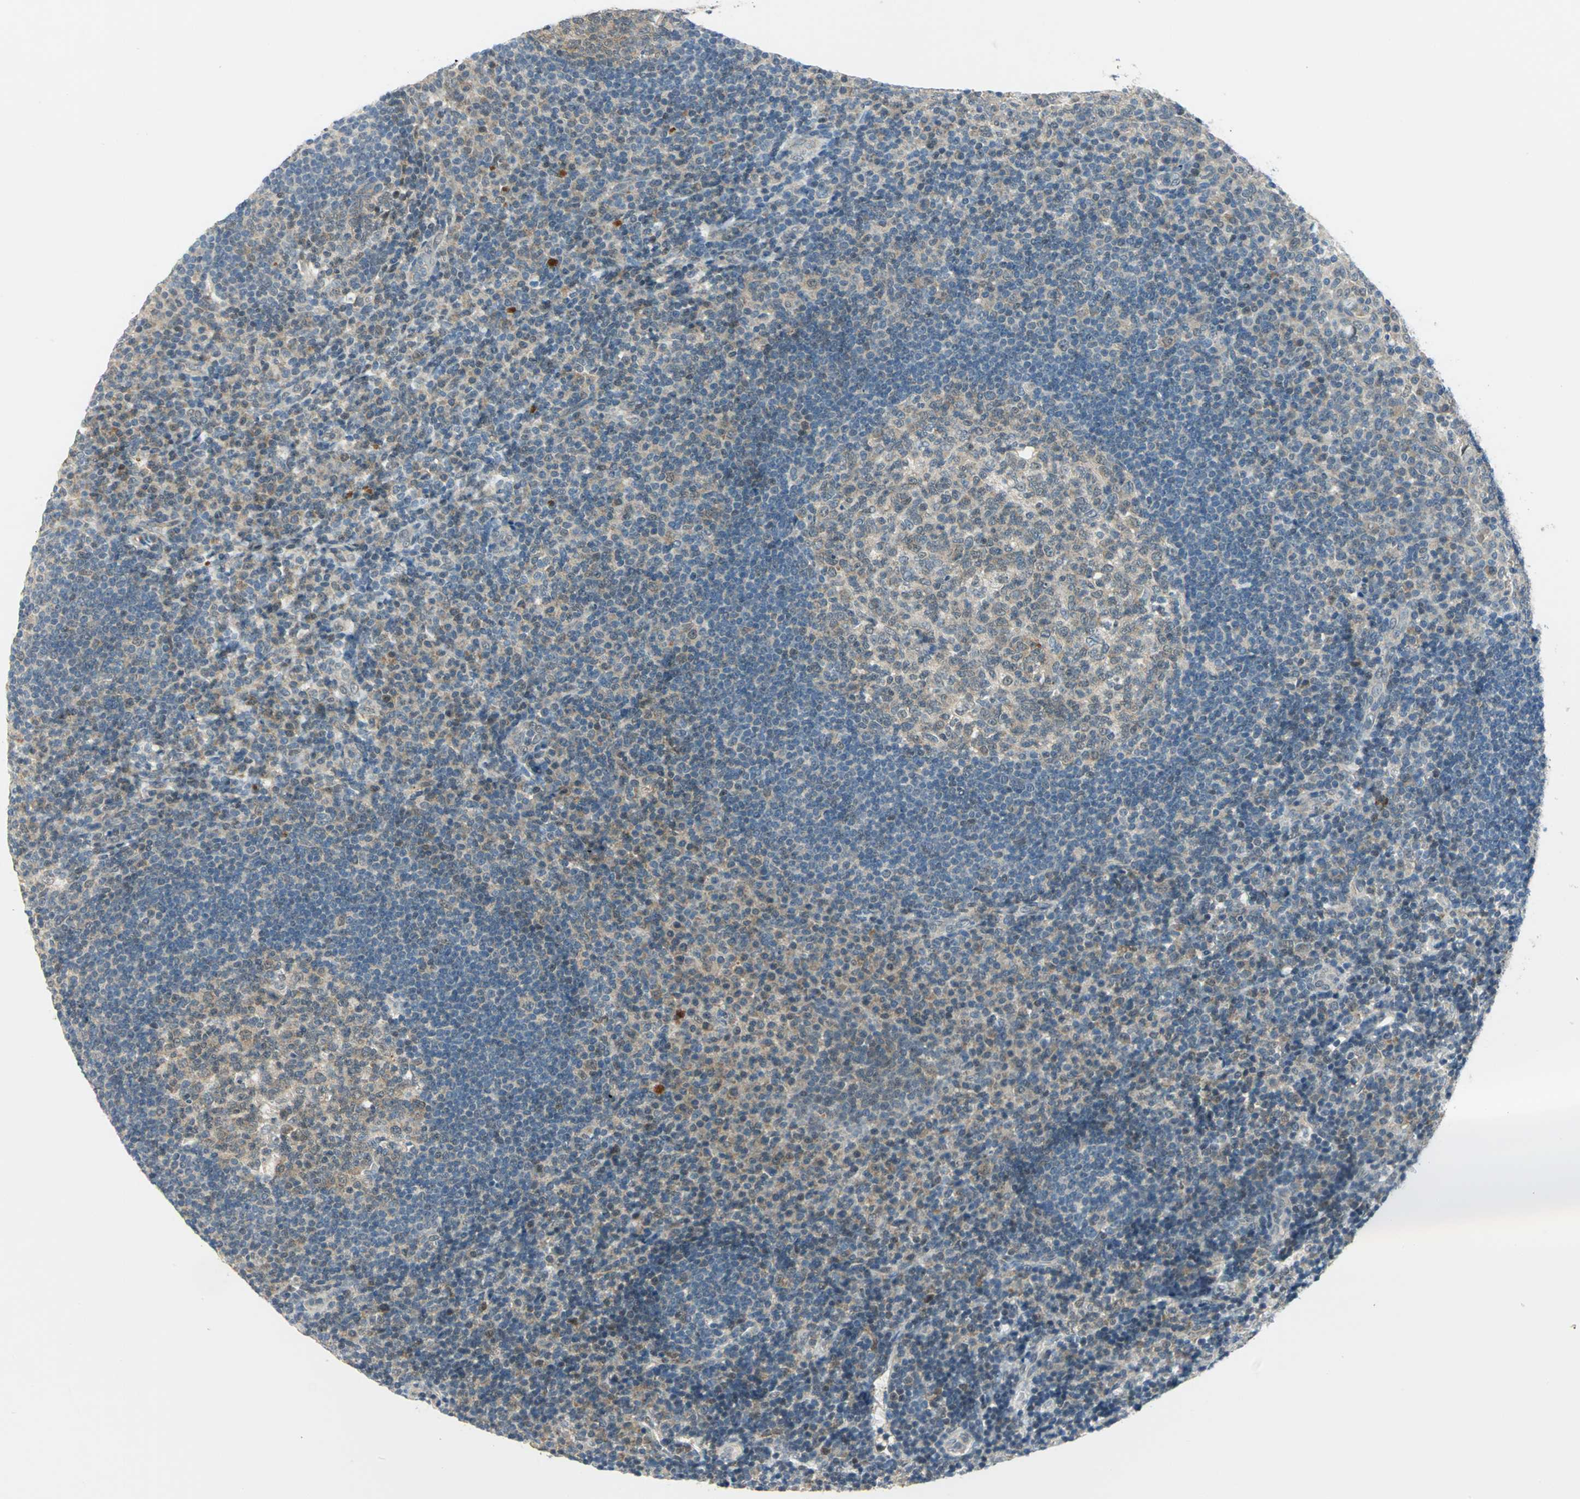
{"staining": {"intensity": "weak", "quantity": ">75%", "location": "cytoplasmic/membranous"}, "tissue": "tonsil", "cell_type": "Germinal center cells", "image_type": "normal", "snomed": [{"axis": "morphology", "description": "Normal tissue, NOS"}, {"axis": "topography", "description": "Tonsil"}], "caption": "IHC photomicrograph of normal tonsil: tonsil stained using immunohistochemistry demonstrates low levels of weak protein expression localized specifically in the cytoplasmic/membranous of germinal center cells, appearing as a cytoplasmic/membranous brown color.", "gene": "PIN1", "patient": {"sex": "female", "age": 40}}